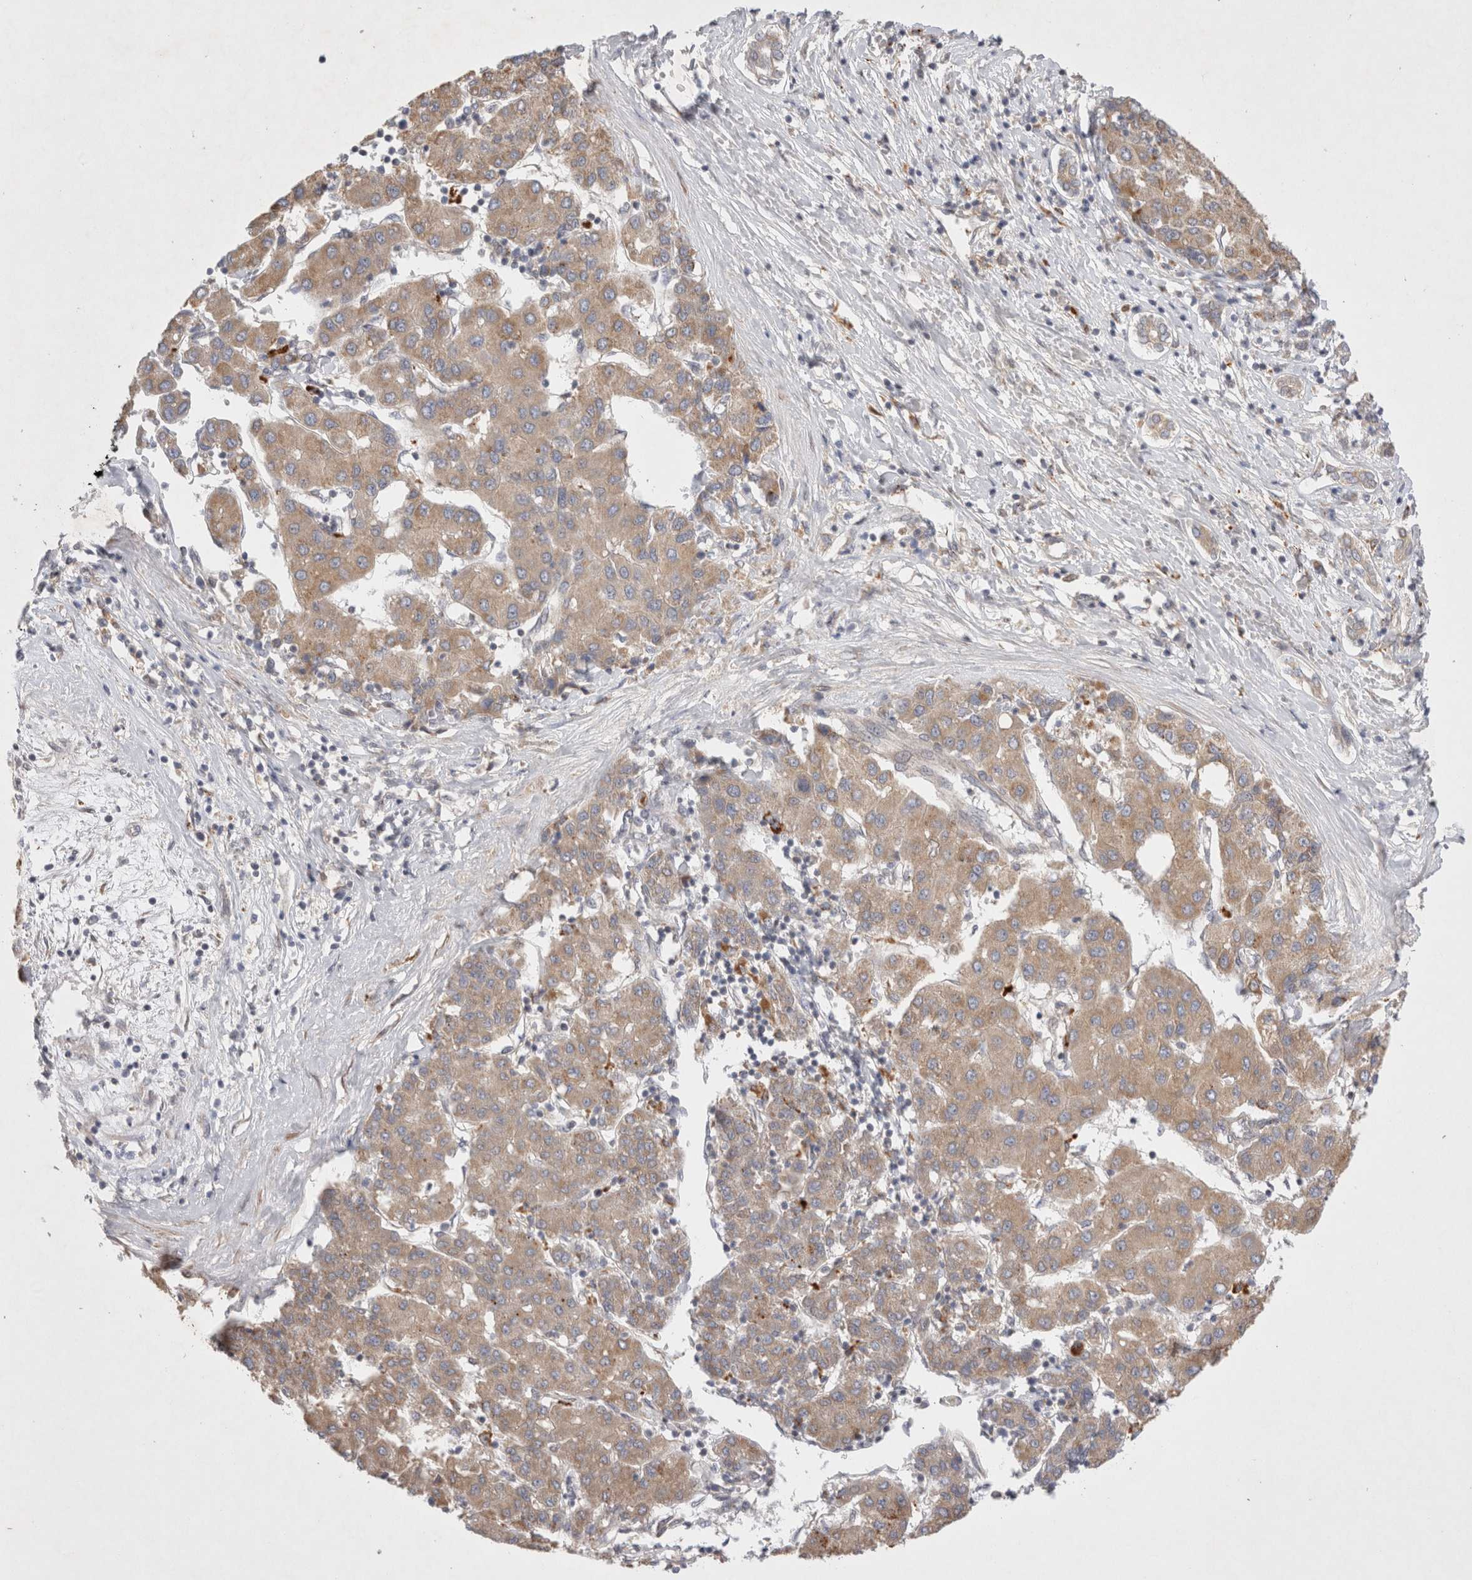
{"staining": {"intensity": "moderate", "quantity": ">75%", "location": "cytoplasmic/membranous"}, "tissue": "liver cancer", "cell_type": "Tumor cells", "image_type": "cancer", "snomed": [{"axis": "morphology", "description": "Carcinoma, Hepatocellular, NOS"}, {"axis": "topography", "description": "Liver"}], "caption": "Immunohistochemistry (IHC) of human hepatocellular carcinoma (liver) exhibits medium levels of moderate cytoplasmic/membranous expression in about >75% of tumor cells.", "gene": "NPC1", "patient": {"sex": "male", "age": 65}}